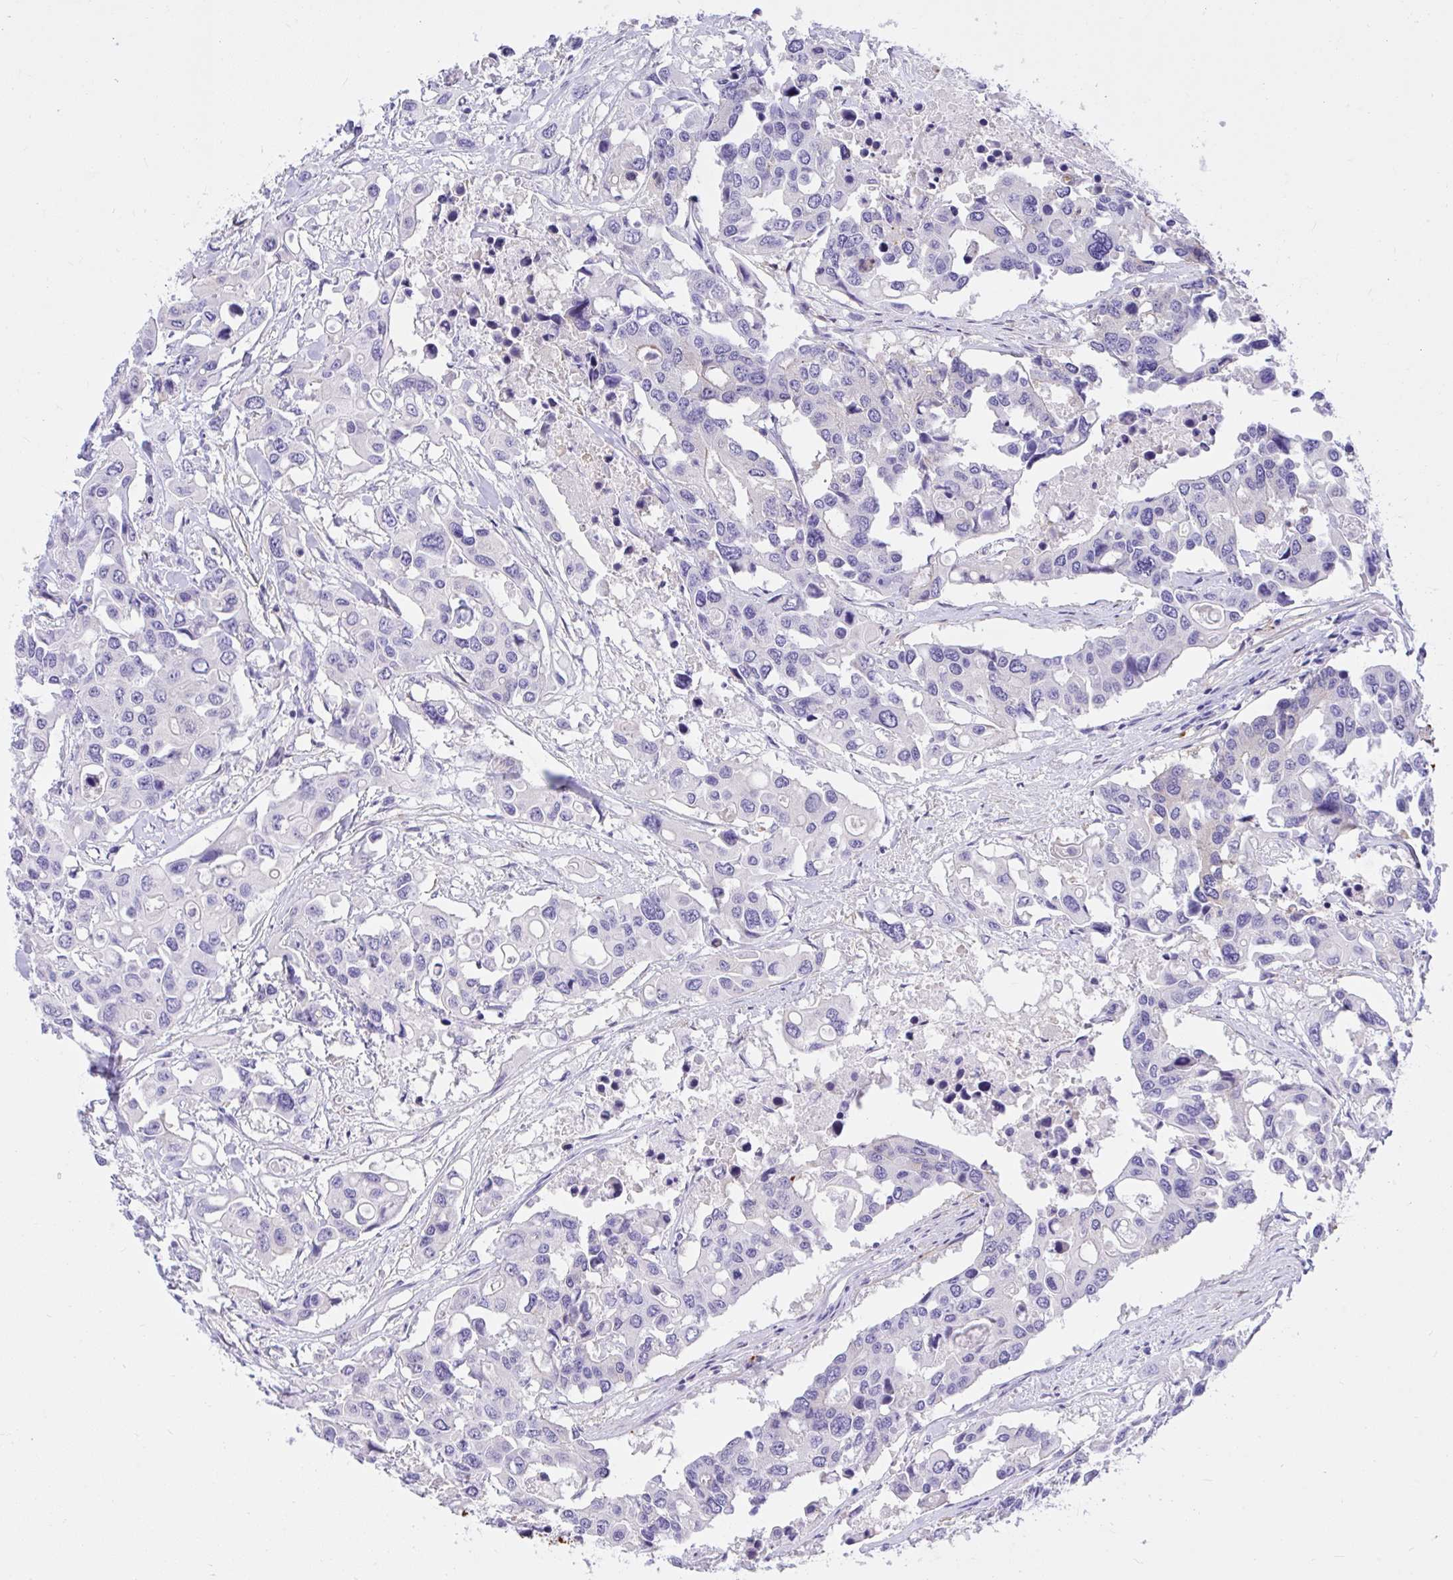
{"staining": {"intensity": "negative", "quantity": "none", "location": "none"}, "tissue": "colorectal cancer", "cell_type": "Tumor cells", "image_type": "cancer", "snomed": [{"axis": "morphology", "description": "Adenocarcinoma, NOS"}, {"axis": "topography", "description": "Colon"}], "caption": "Immunohistochemistry of colorectal cancer shows no expression in tumor cells.", "gene": "TLN2", "patient": {"sex": "male", "age": 77}}